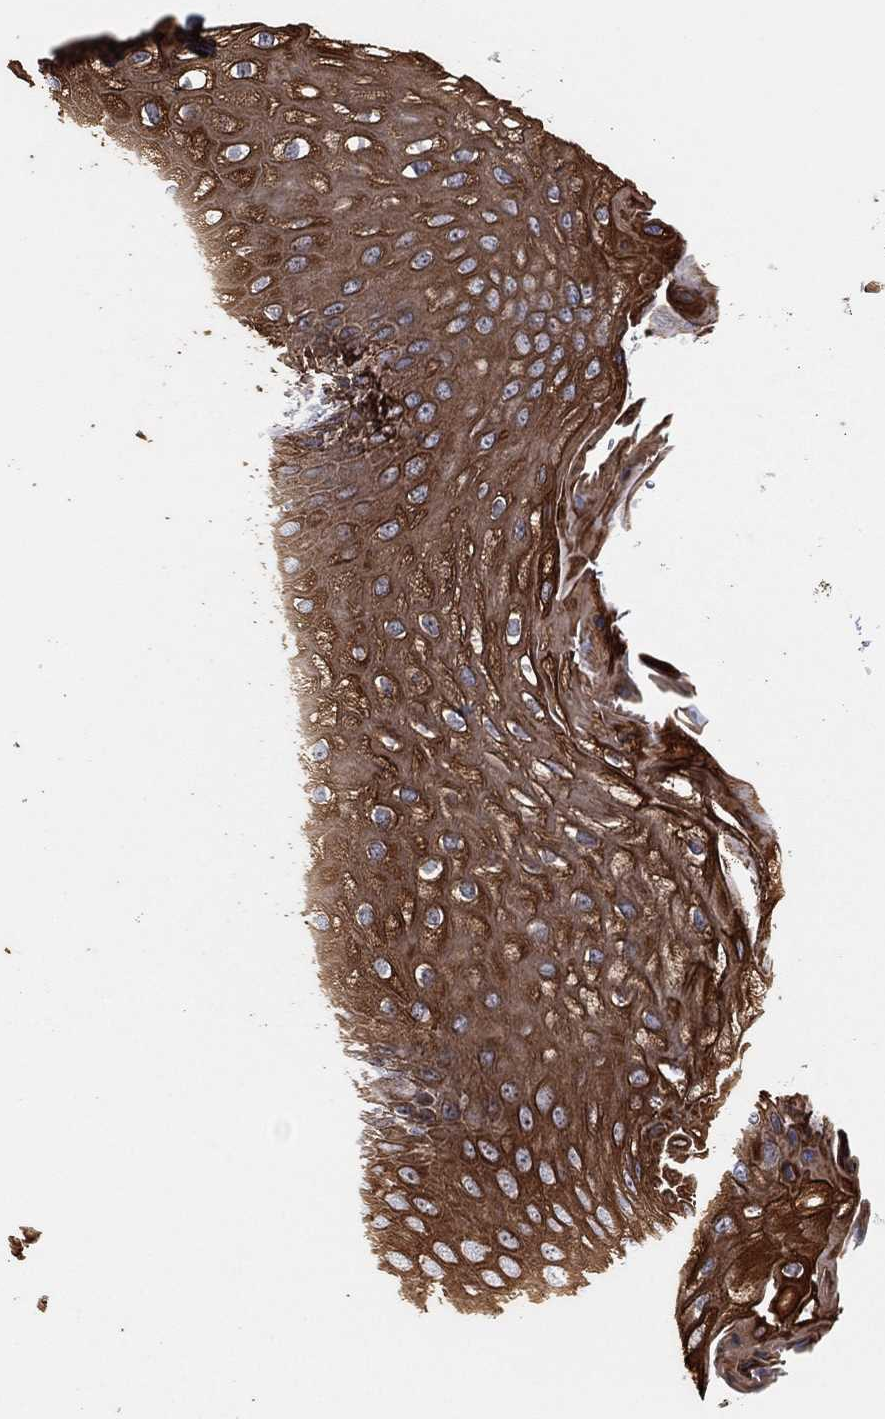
{"staining": {"intensity": "moderate", "quantity": ">75%", "location": "cytoplasmic/membranous"}, "tissue": "esophagus", "cell_type": "Squamous epithelial cells", "image_type": "normal", "snomed": [{"axis": "morphology", "description": "Normal tissue, NOS"}, {"axis": "topography", "description": "Esophagus"}], "caption": "High-power microscopy captured an immunohistochemistry histopathology image of benign esophagus, revealing moderate cytoplasmic/membranous positivity in about >75% of squamous epithelial cells.", "gene": "TMCO1", "patient": {"sex": "male", "age": 57}}